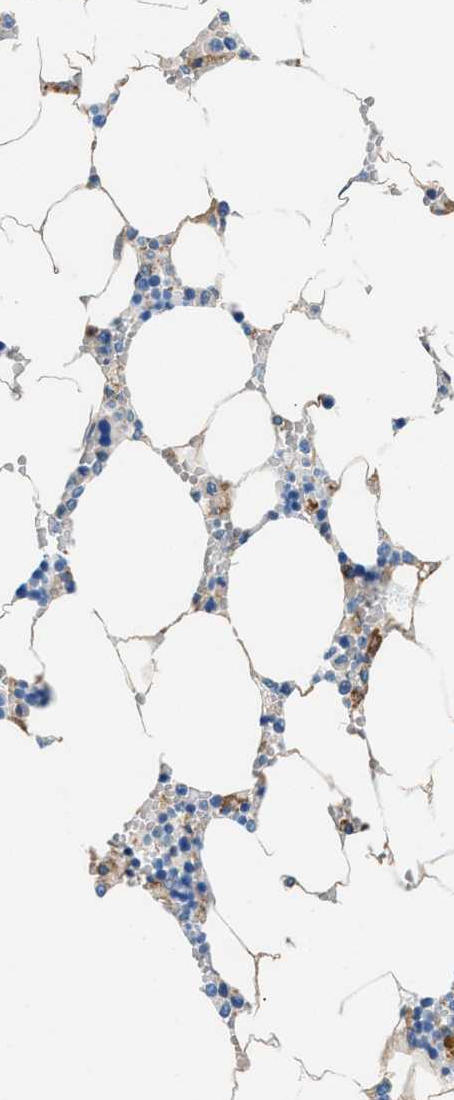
{"staining": {"intensity": "weak", "quantity": "25%-75%", "location": "cytoplasmic/membranous"}, "tissue": "bone marrow", "cell_type": "Hematopoietic cells", "image_type": "normal", "snomed": [{"axis": "morphology", "description": "Normal tissue, NOS"}, {"axis": "topography", "description": "Bone marrow"}], "caption": "Protein analysis of normal bone marrow demonstrates weak cytoplasmic/membranous positivity in about 25%-75% of hematopoietic cells.", "gene": "SLFN11", "patient": {"sex": "male", "age": 70}}